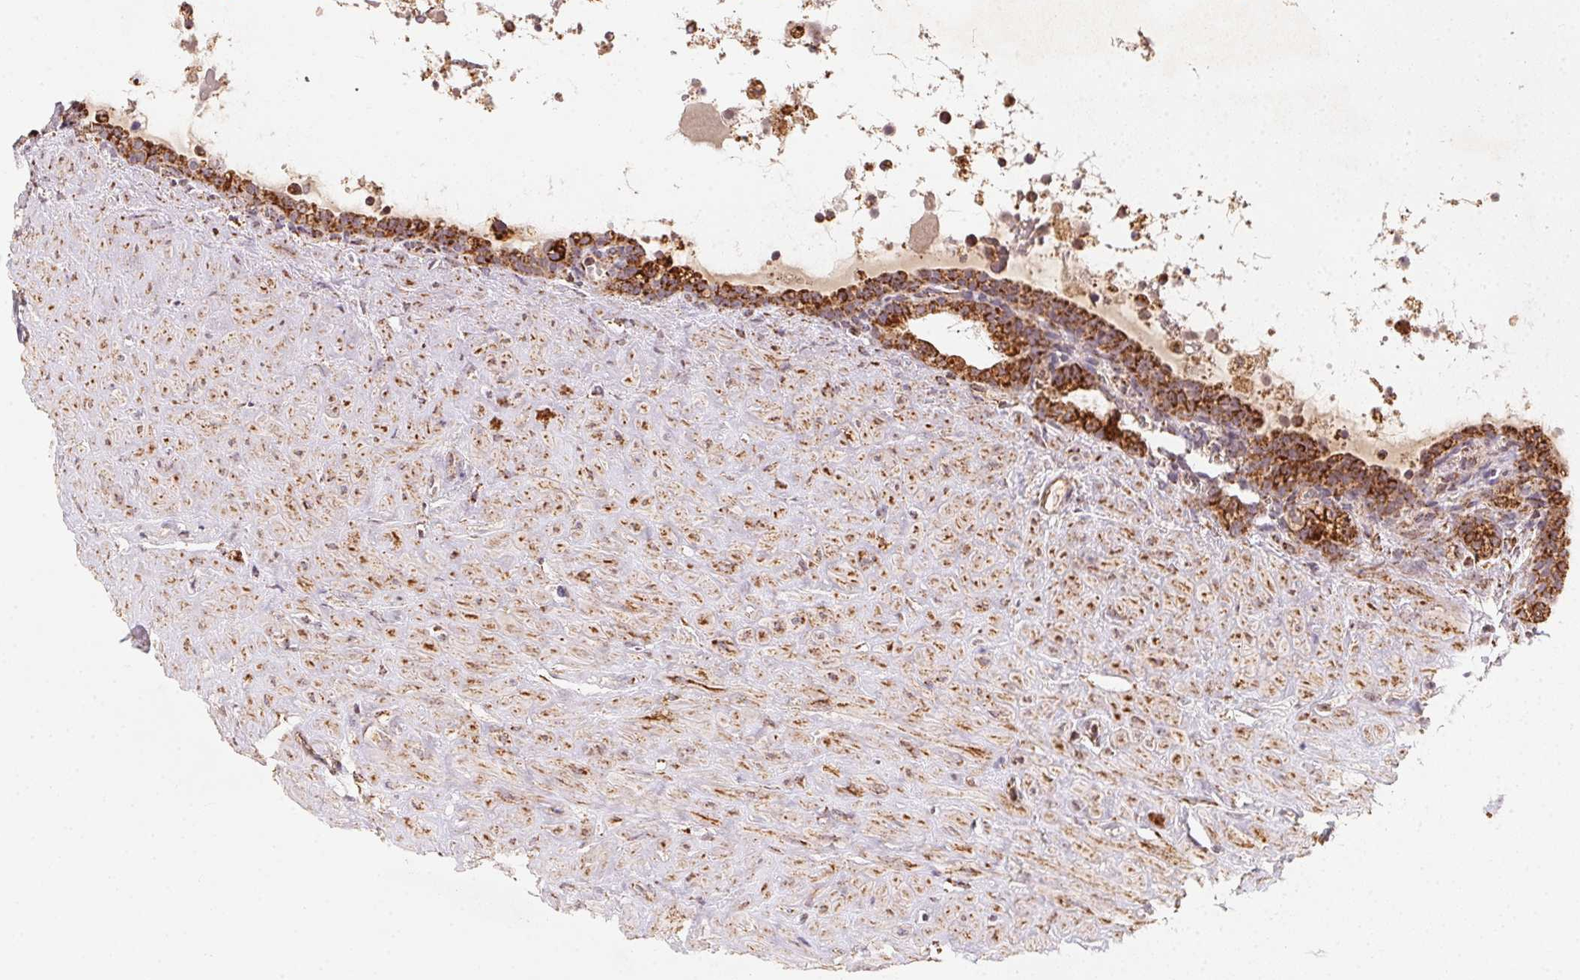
{"staining": {"intensity": "strong", "quantity": ">75%", "location": "cytoplasmic/membranous"}, "tissue": "seminal vesicle", "cell_type": "Glandular cells", "image_type": "normal", "snomed": [{"axis": "morphology", "description": "Normal tissue, NOS"}, {"axis": "topography", "description": "Seminal veicle"}], "caption": "This is a histology image of immunohistochemistry staining of unremarkable seminal vesicle, which shows strong expression in the cytoplasmic/membranous of glandular cells.", "gene": "NDUFS6", "patient": {"sex": "male", "age": 76}}